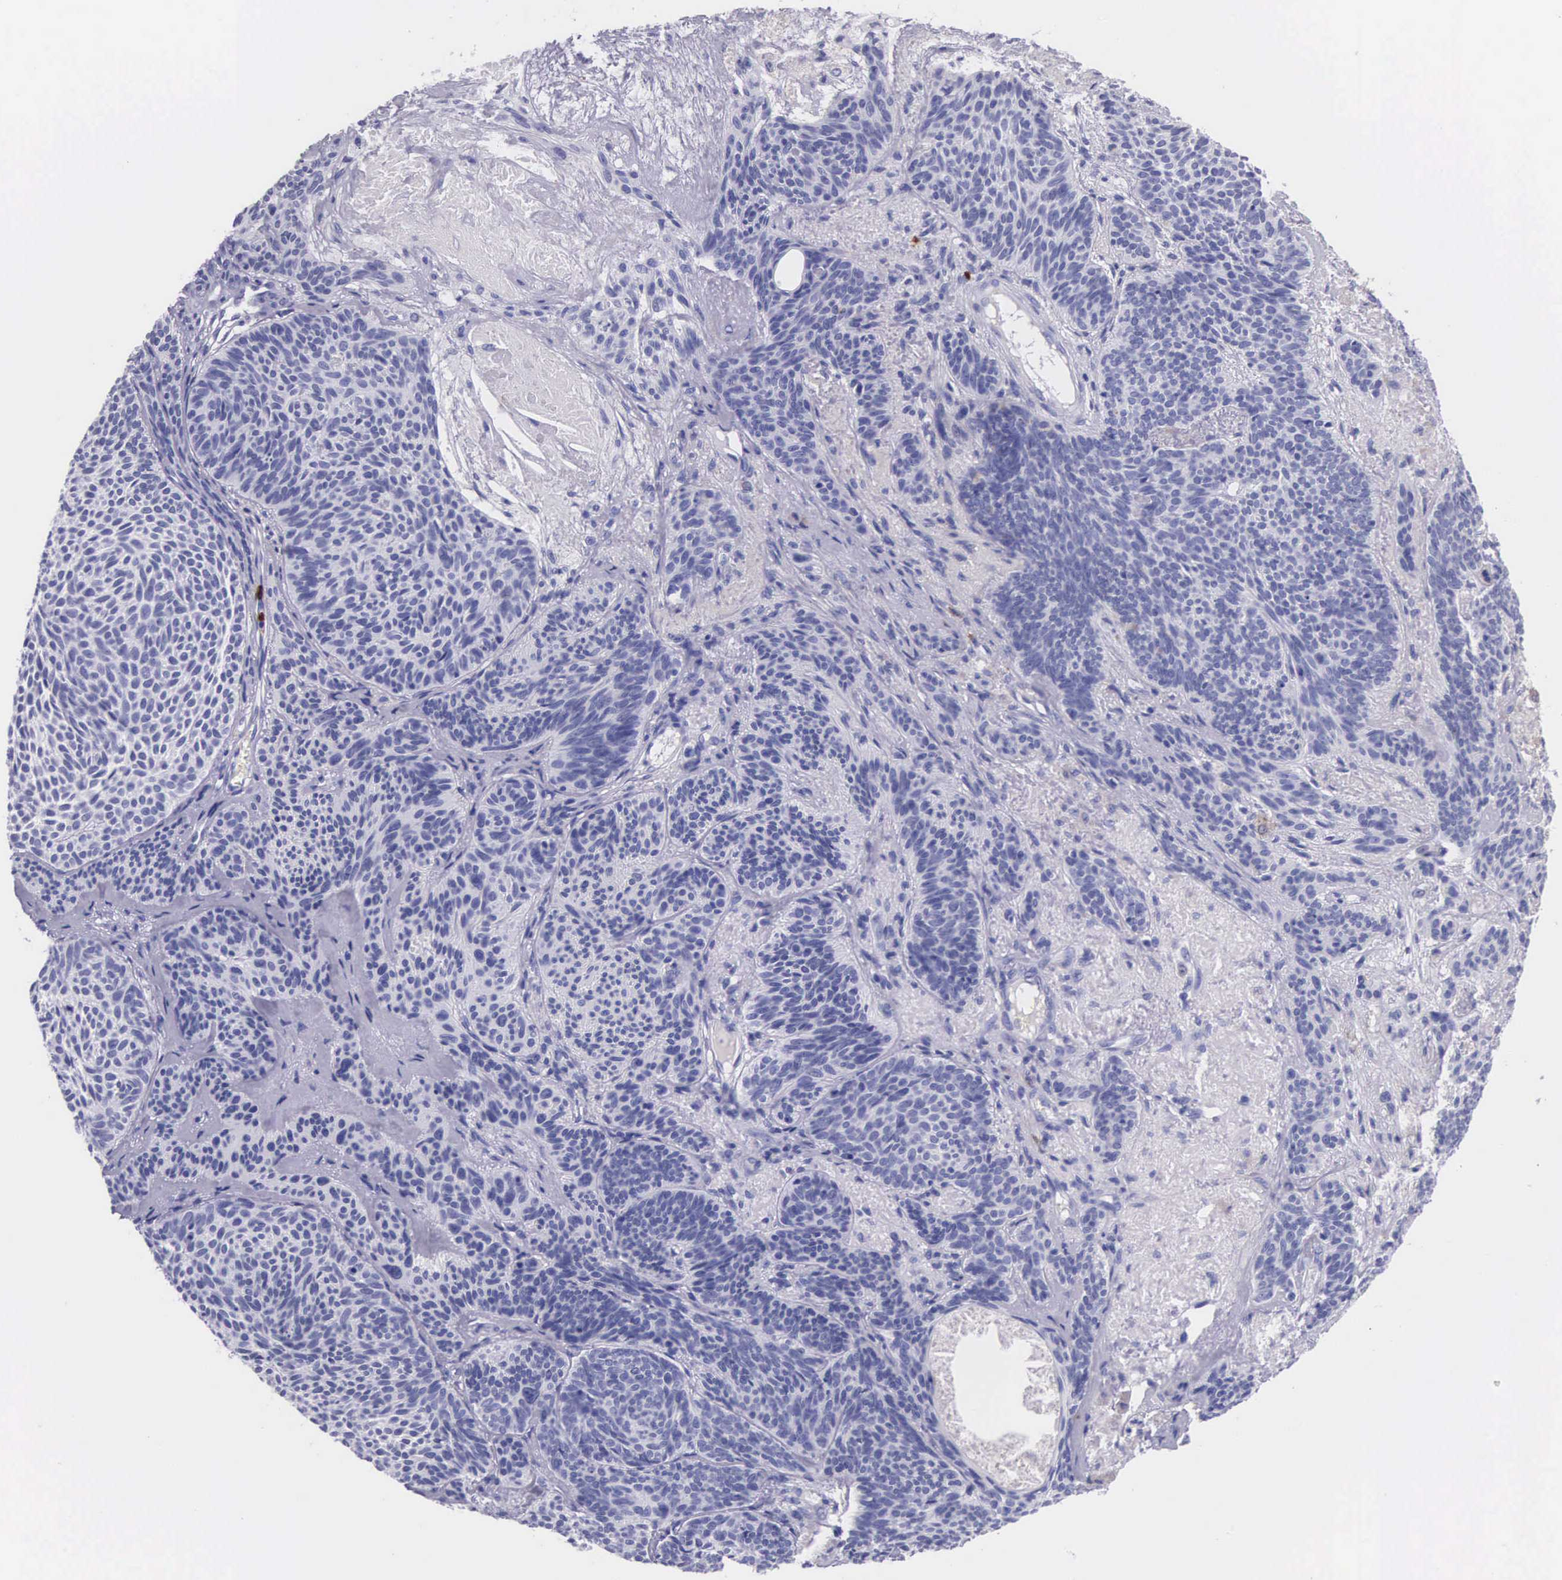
{"staining": {"intensity": "negative", "quantity": "none", "location": "none"}, "tissue": "skin cancer", "cell_type": "Tumor cells", "image_type": "cancer", "snomed": [{"axis": "morphology", "description": "Basal cell carcinoma"}, {"axis": "topography", "description": "Skin"}], "caption": "Basal cell carcinoma (skin) was stained to show a protein in brown. There is no significant expression in tumor cells.", "gene": "FCN1", "patient": {"sex": "male", "age": 84}}